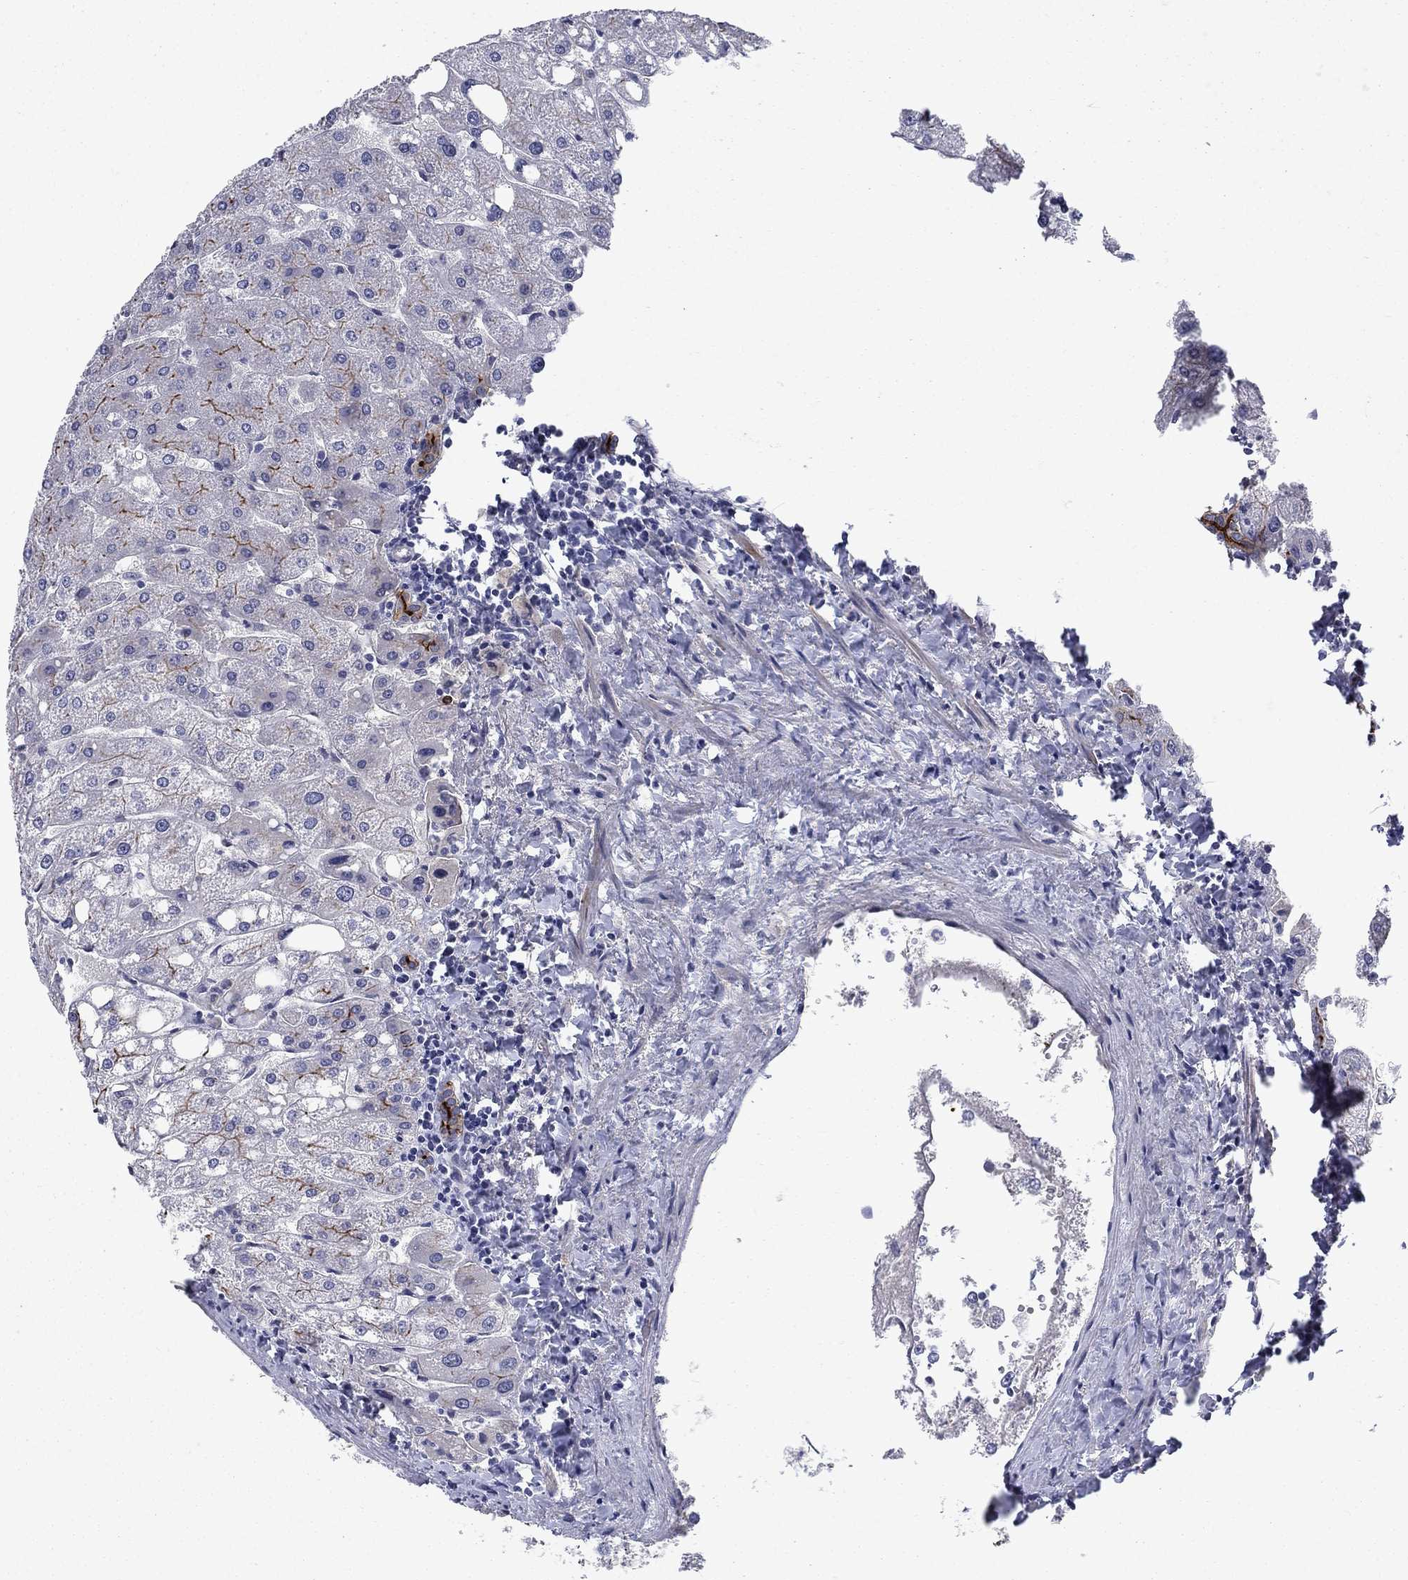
{"staining": {"intensity": "strong", "quantity": "25%-75%", "location": "cytoplasmic/membranous"}, "tissue": "liver", "cell_type": "Cholangiocytes", "image_type": "normal", "snomed": [{"axis": "morphology", "description": "Normal tissue, NOS"}, {"axis": "topography", "description": "Liver"}], "caption": "Protein analysis of normal liver displays strong cytoplasmic/membranous positivity in approximately 25%-75% of cholangiocytes. (DAB (3,3'-diaminobenzidine) IHC with brightfield microscopy, high magnification).", "gene": "SLC1A1", "patient": {"sex": "male", "age": 67}}